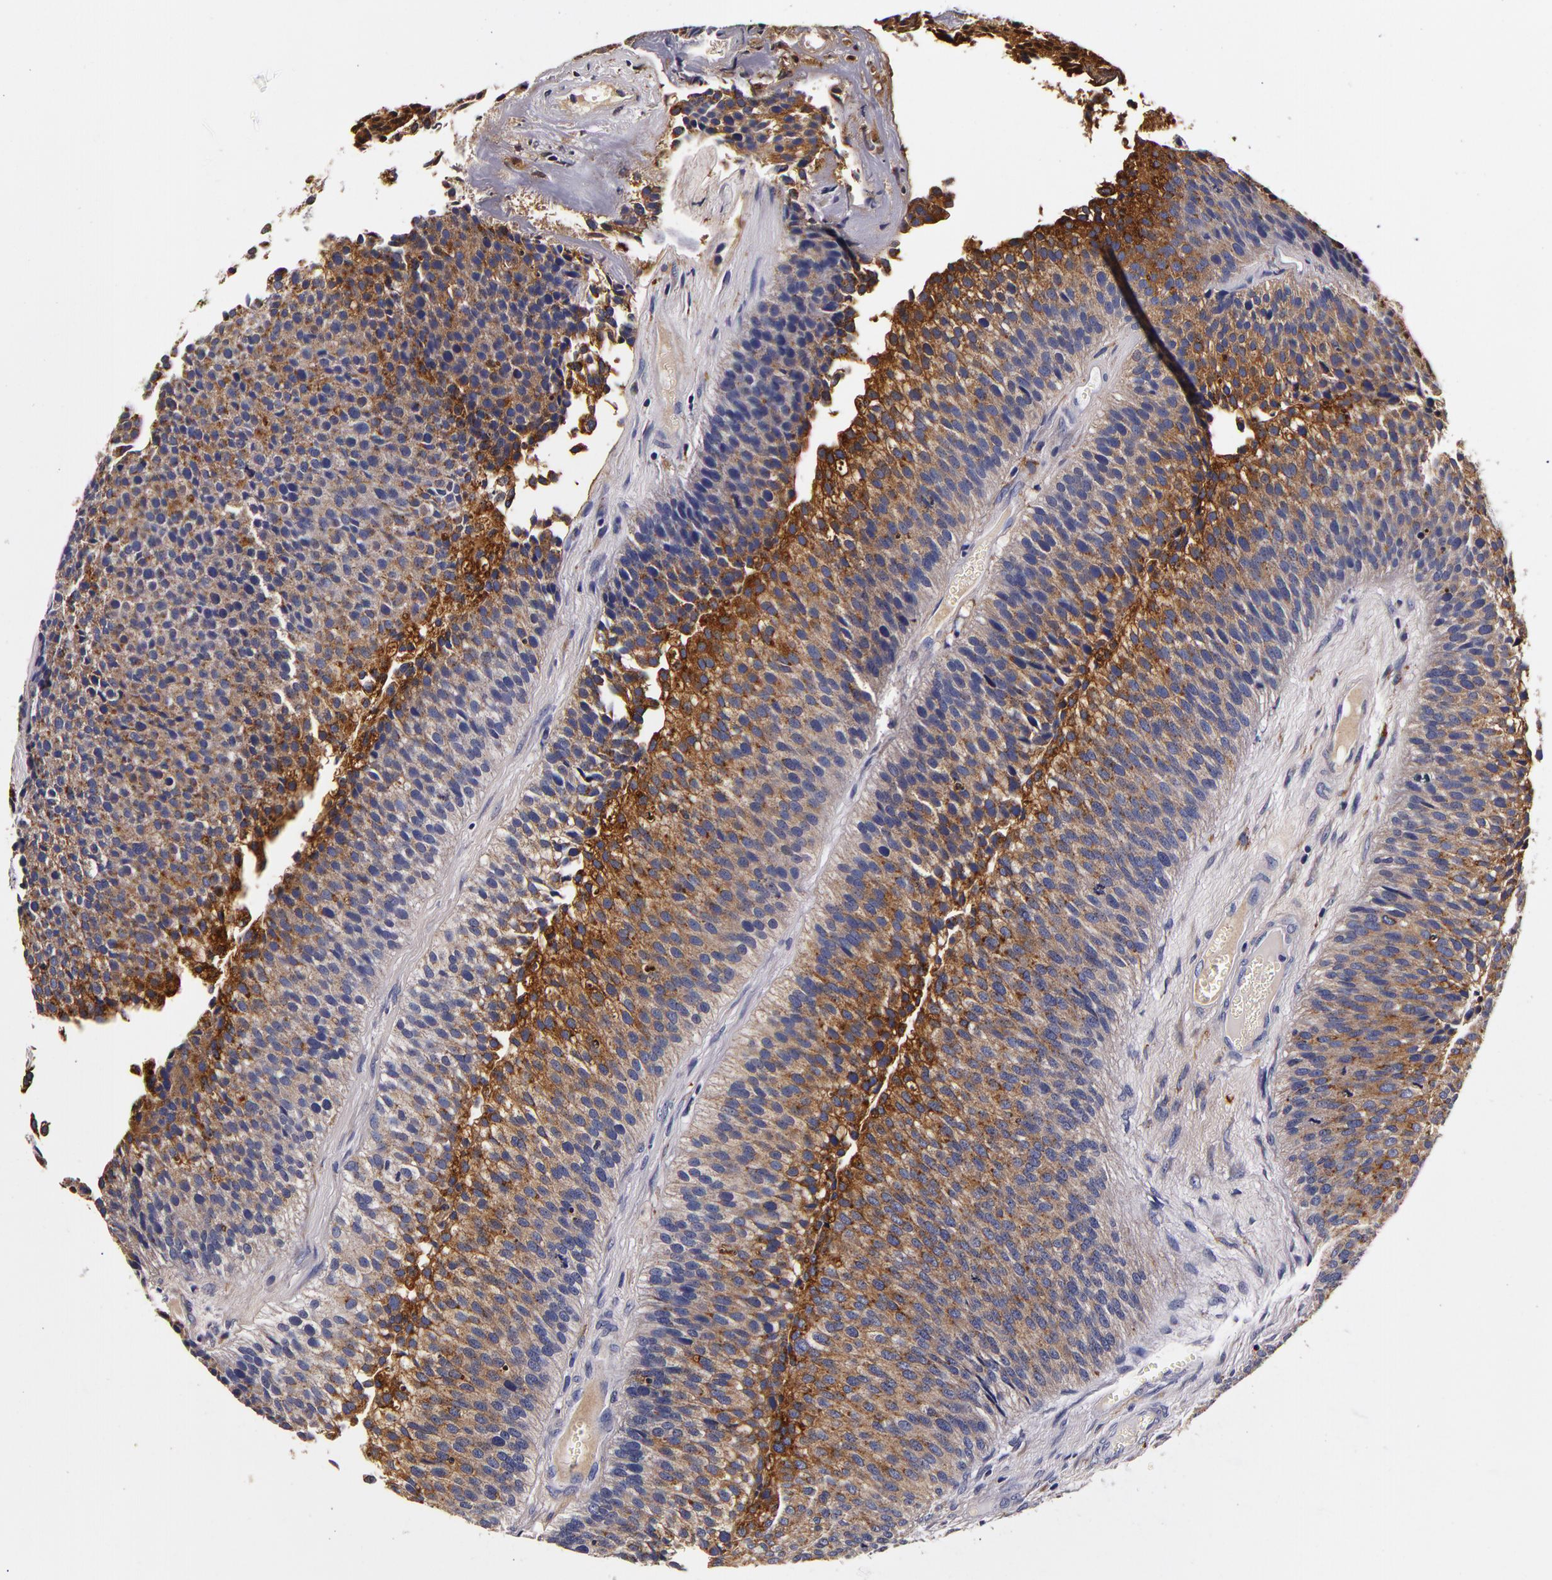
{"staining": {"intensity": "moderate", "quantity": "<25%", "location": "cytoplasmic/membranous"}, "tissue": "urothelial cancer", "cell_type": "Tumor cells", "image_type": "cancer", "snomed": [{"axis": "morphology", "description": "Urothelial carcinoma, Low grade"}, {"axis": "topography", "description": "Urinary bladder"}], "caption": "Immunohistochemical staining of human urothelial cancer demonstrates low levels of moderate cytoplasmic/membranous staining in approximately <25% of tumor cells. (Stains: DAB in brown, nuclei in blue, Microscopy: brightfield microscopy at high magnification).", "gene": "LGALS3BP", "patient": {"sex": "male", "age": 84}}